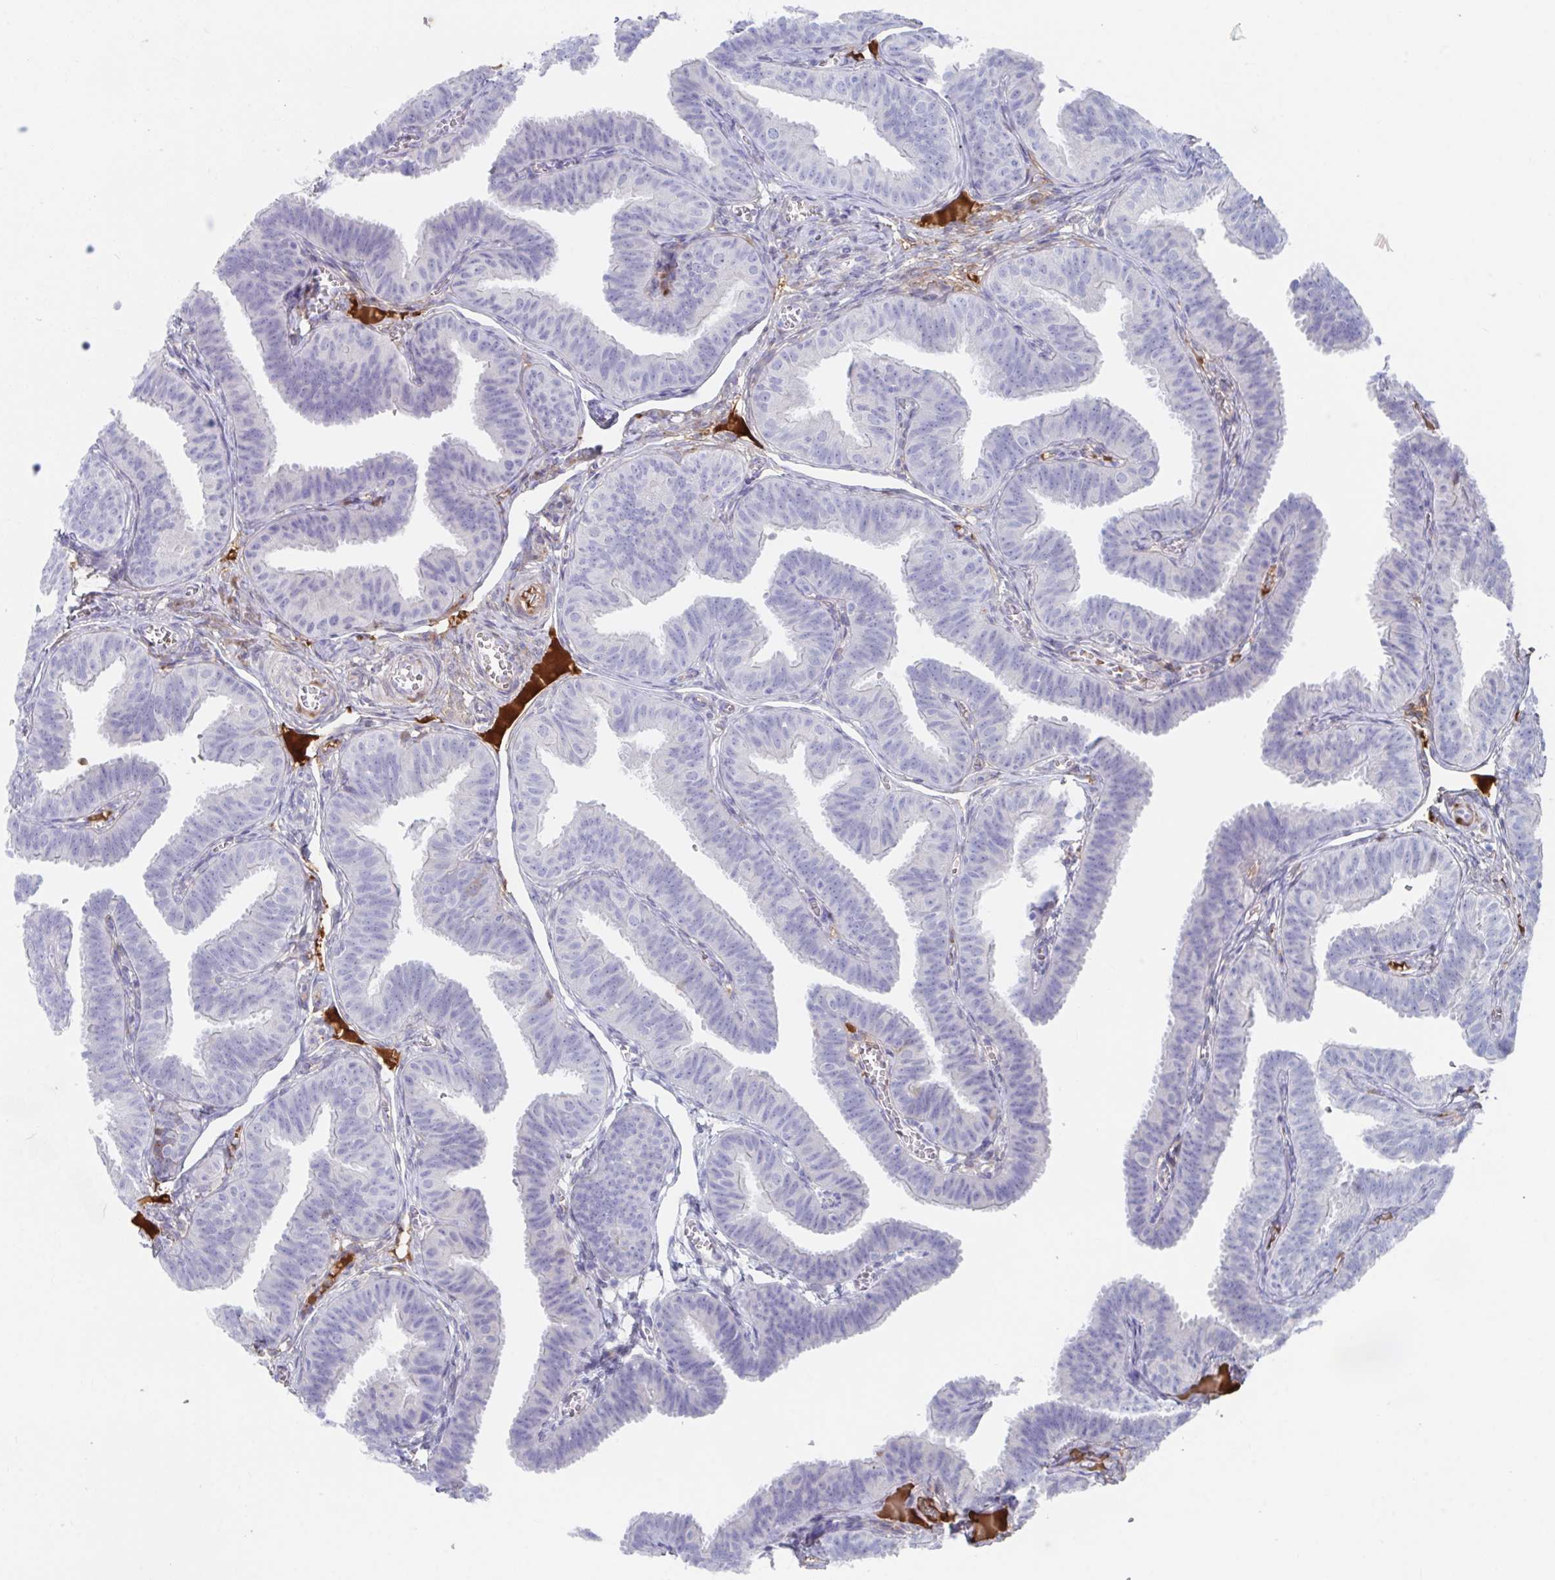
{"staining": {"intensity": "negative", "quantity": "none", "location": "none"}, "tissue": "fallopian tube", "cell_type": "Glandular cells", "image_type": "normal", "snomed": [{"axis": "morphology", "description": "Normal tissue, NOS"}, {"axis": "topography", "description": "Fallopian tube"}], "caption": "IHC histopathology image of benign fallopian tube: fallopian tube stained with DAB demonstrates no significant protein expression in glandular cells.", "gene": "TNFAIP6", "patient": {"sex": "female", "age": 25}}